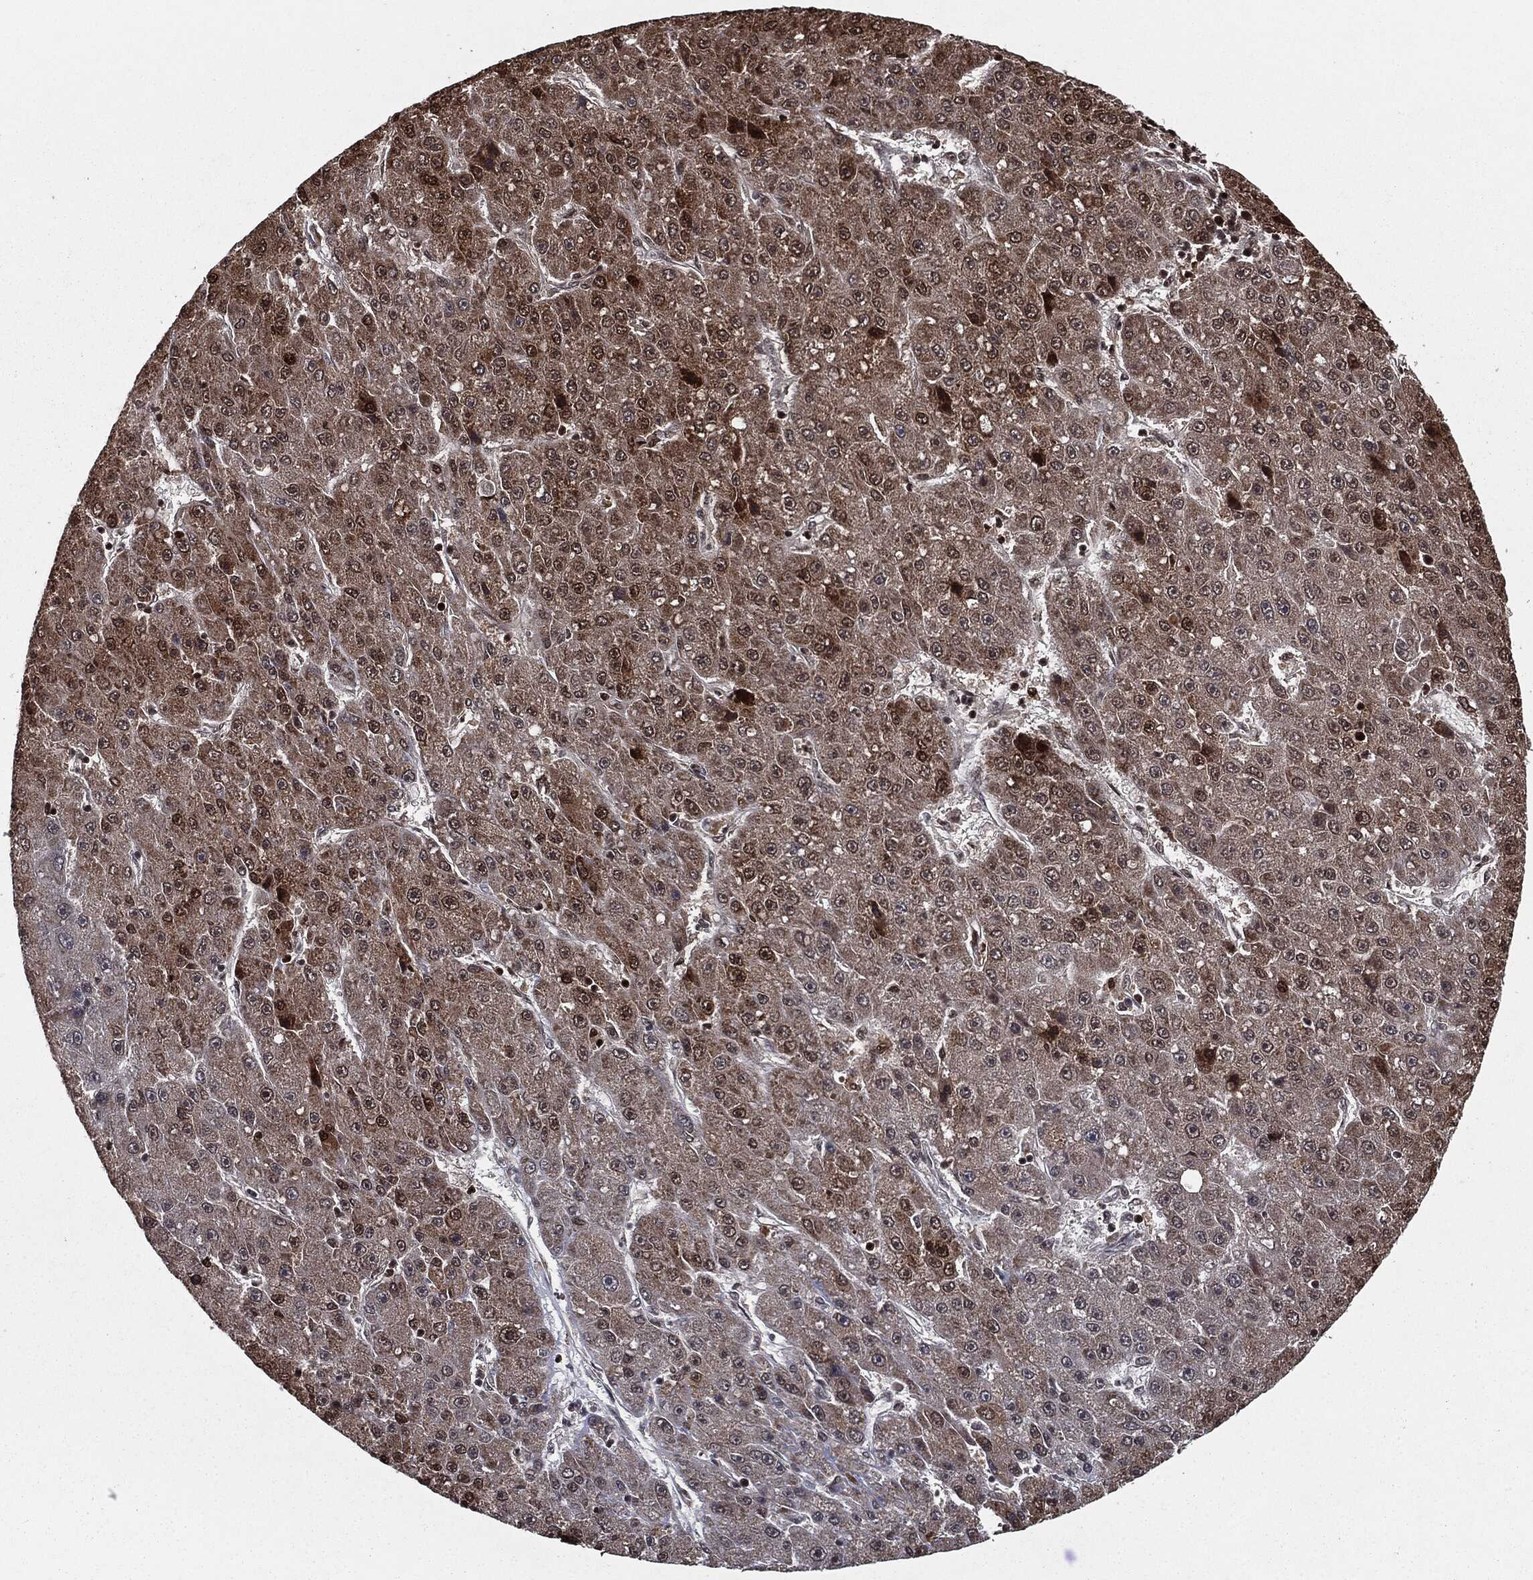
{"staining": {"intensity": "moderate", "quantity": "25%-75%", "location": "cytoplasmic/membranous,nuclear"}, "tissue": "liver cancer", "cell_type": "Tumor cells", "image_type": "cancer", "snomed": [{"axis": "morphology", "description": "Carcinoma, Hepatocellular, NOS"}, {"axis": "topography", "description": "Liver"}], "caption": "A brown stain labels moderate cytoplasmic/membranous and nuclear positivity of a protein in liver hepatocellular carcinoma tumor cells.", "gene": "CHCHD2", "patient": {"sex": "male", "age": 67}}